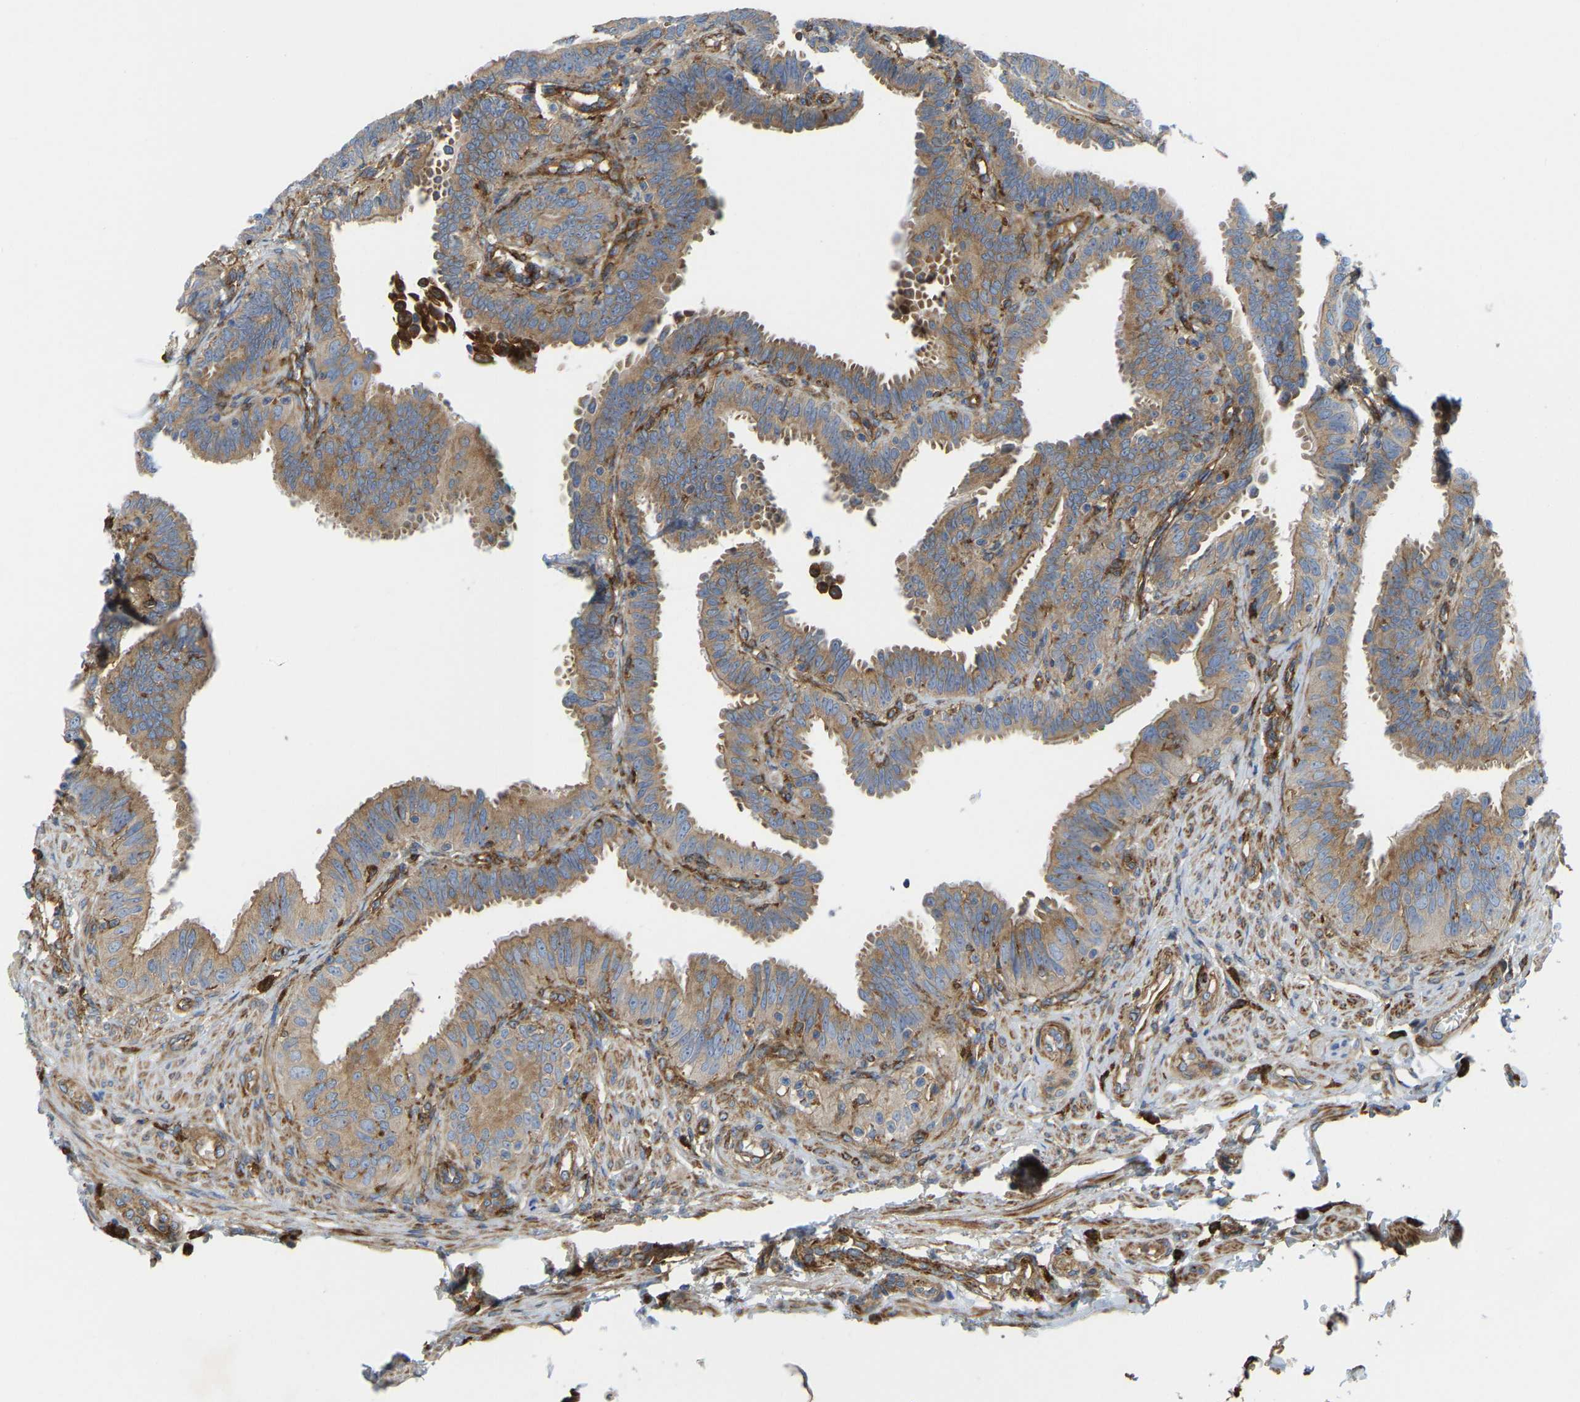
{"staining": {"intensity": "weak", "quantity": ">75%", "location": "cytoplasmic/membranous"}, "tissue": "fallopian tube", "cell_type": "Glandular cells", "image_type": "normal", "snomed": [{"axis": "morphology", "description": "Normal tissue, NOS"}, {"axis": "topography", "description": "Fallopian tube"}, {"axis": "topography", "description": "Placenta"}], "caption": "Normal fallopian tube was stained to show a protein in brown. There is low levels of weak cytoplasmic/membranous expression in approximately >75% of glandular cells. (DAB = brown stain, brightfield microscopy at high magnification).", "gene": "PICALM", "patient": {"sex": "female", "age": 34}}